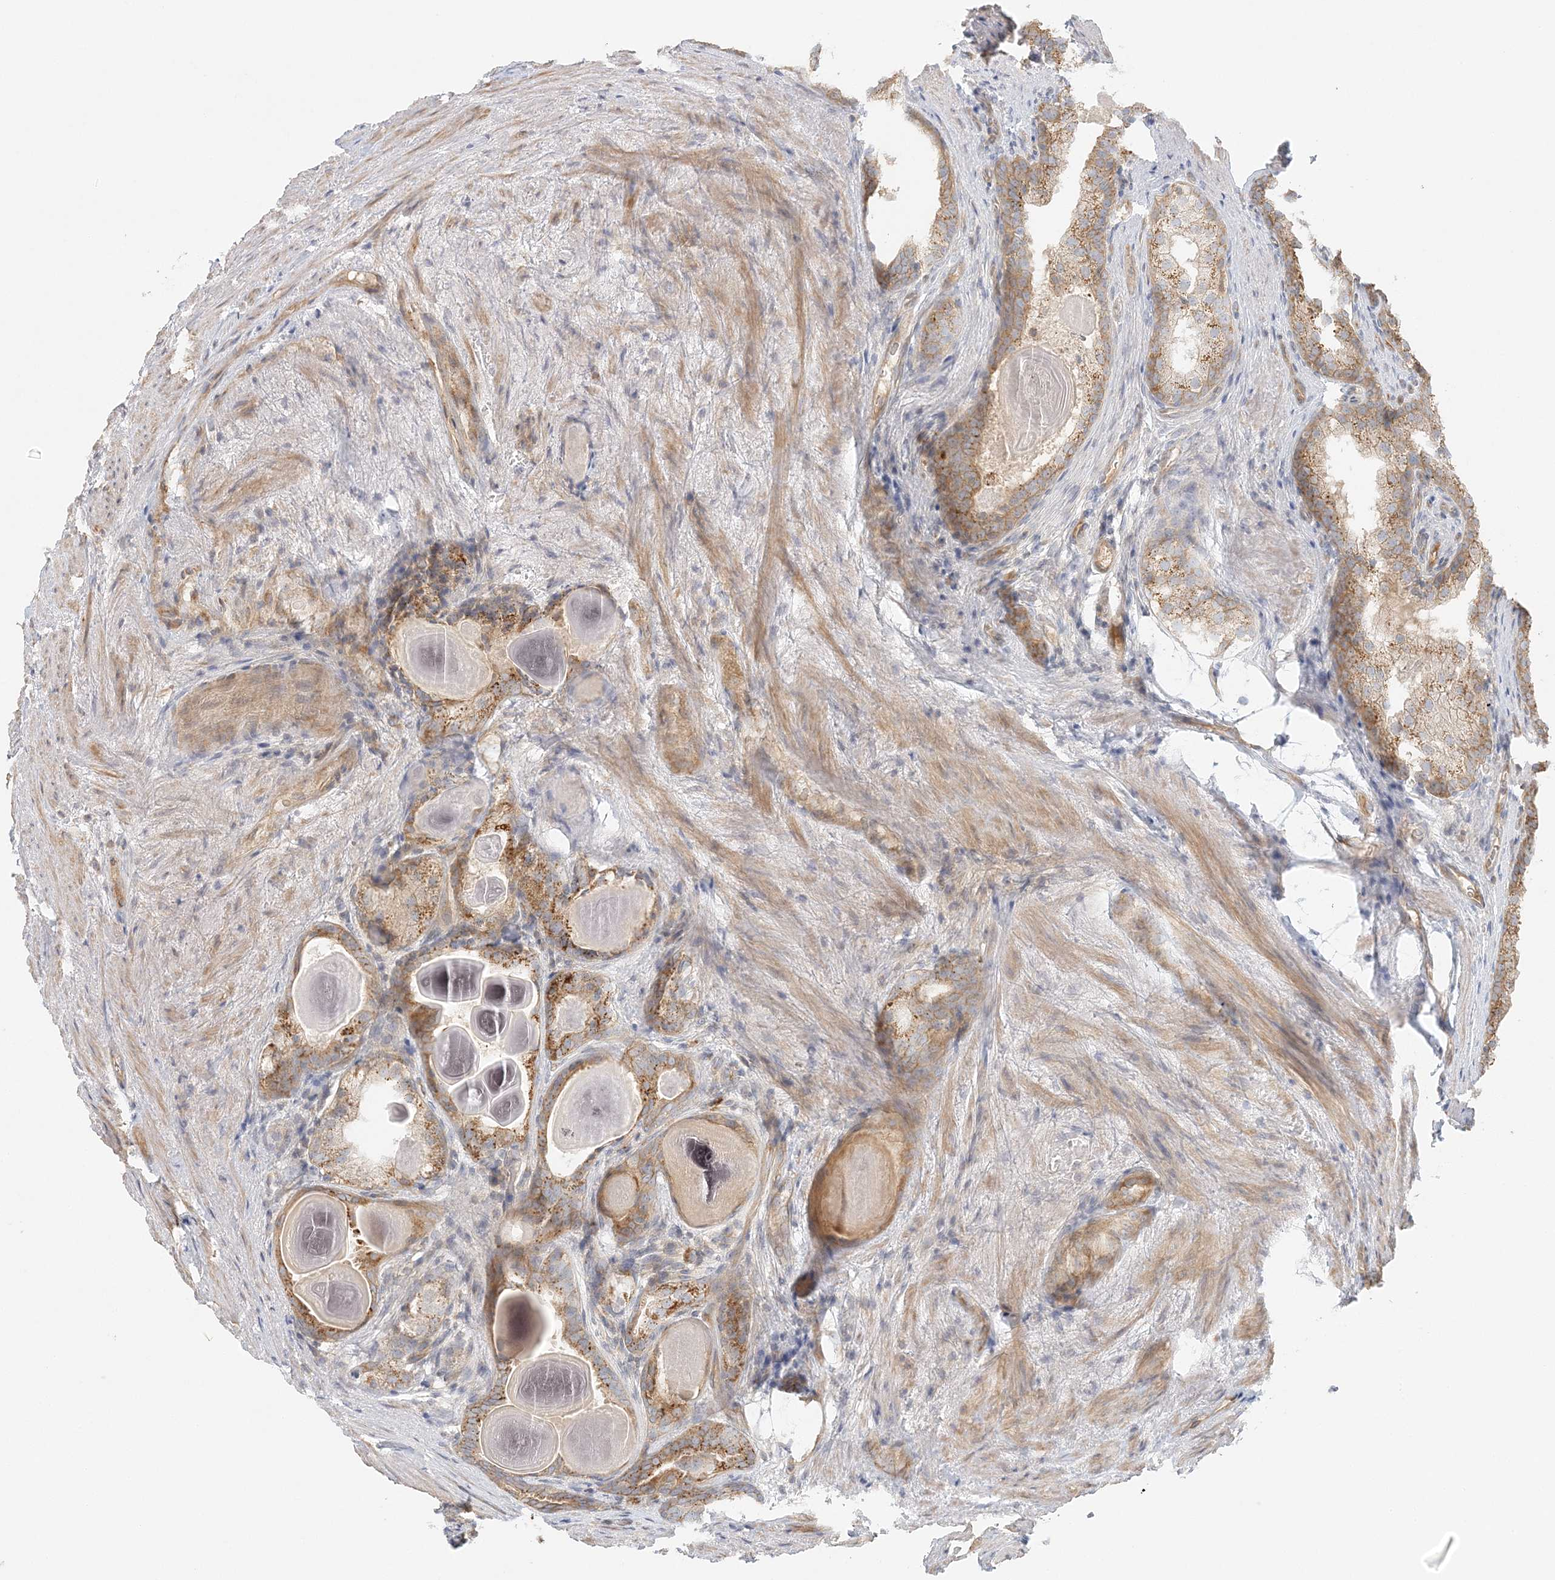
{"staining": {"intensity": "moderate", "quantity": ">75%", "location": "cytoplasmic/membranous"}, "tissue": "prostate cancer", "cell_type": "Tumor cells", "image_type": "cancer", "snomed": [{"axis": "morphology", "description": "Adenocarcinoma, High grade"}, {"axis": "topography", "description": "Prostate"}], "caption": "Prostate cancer (adenocarcinoma (high-grade)) tissue shows moderate cytoplasmic/membranous staining in about >75% of tumor cells Using DAB (brown) and hematoxylin (blue) stains, captured at high magnification using brightfield microscopy.", "gene": "KIAA0232", "patient": {"sex": "male", "age": 62}}